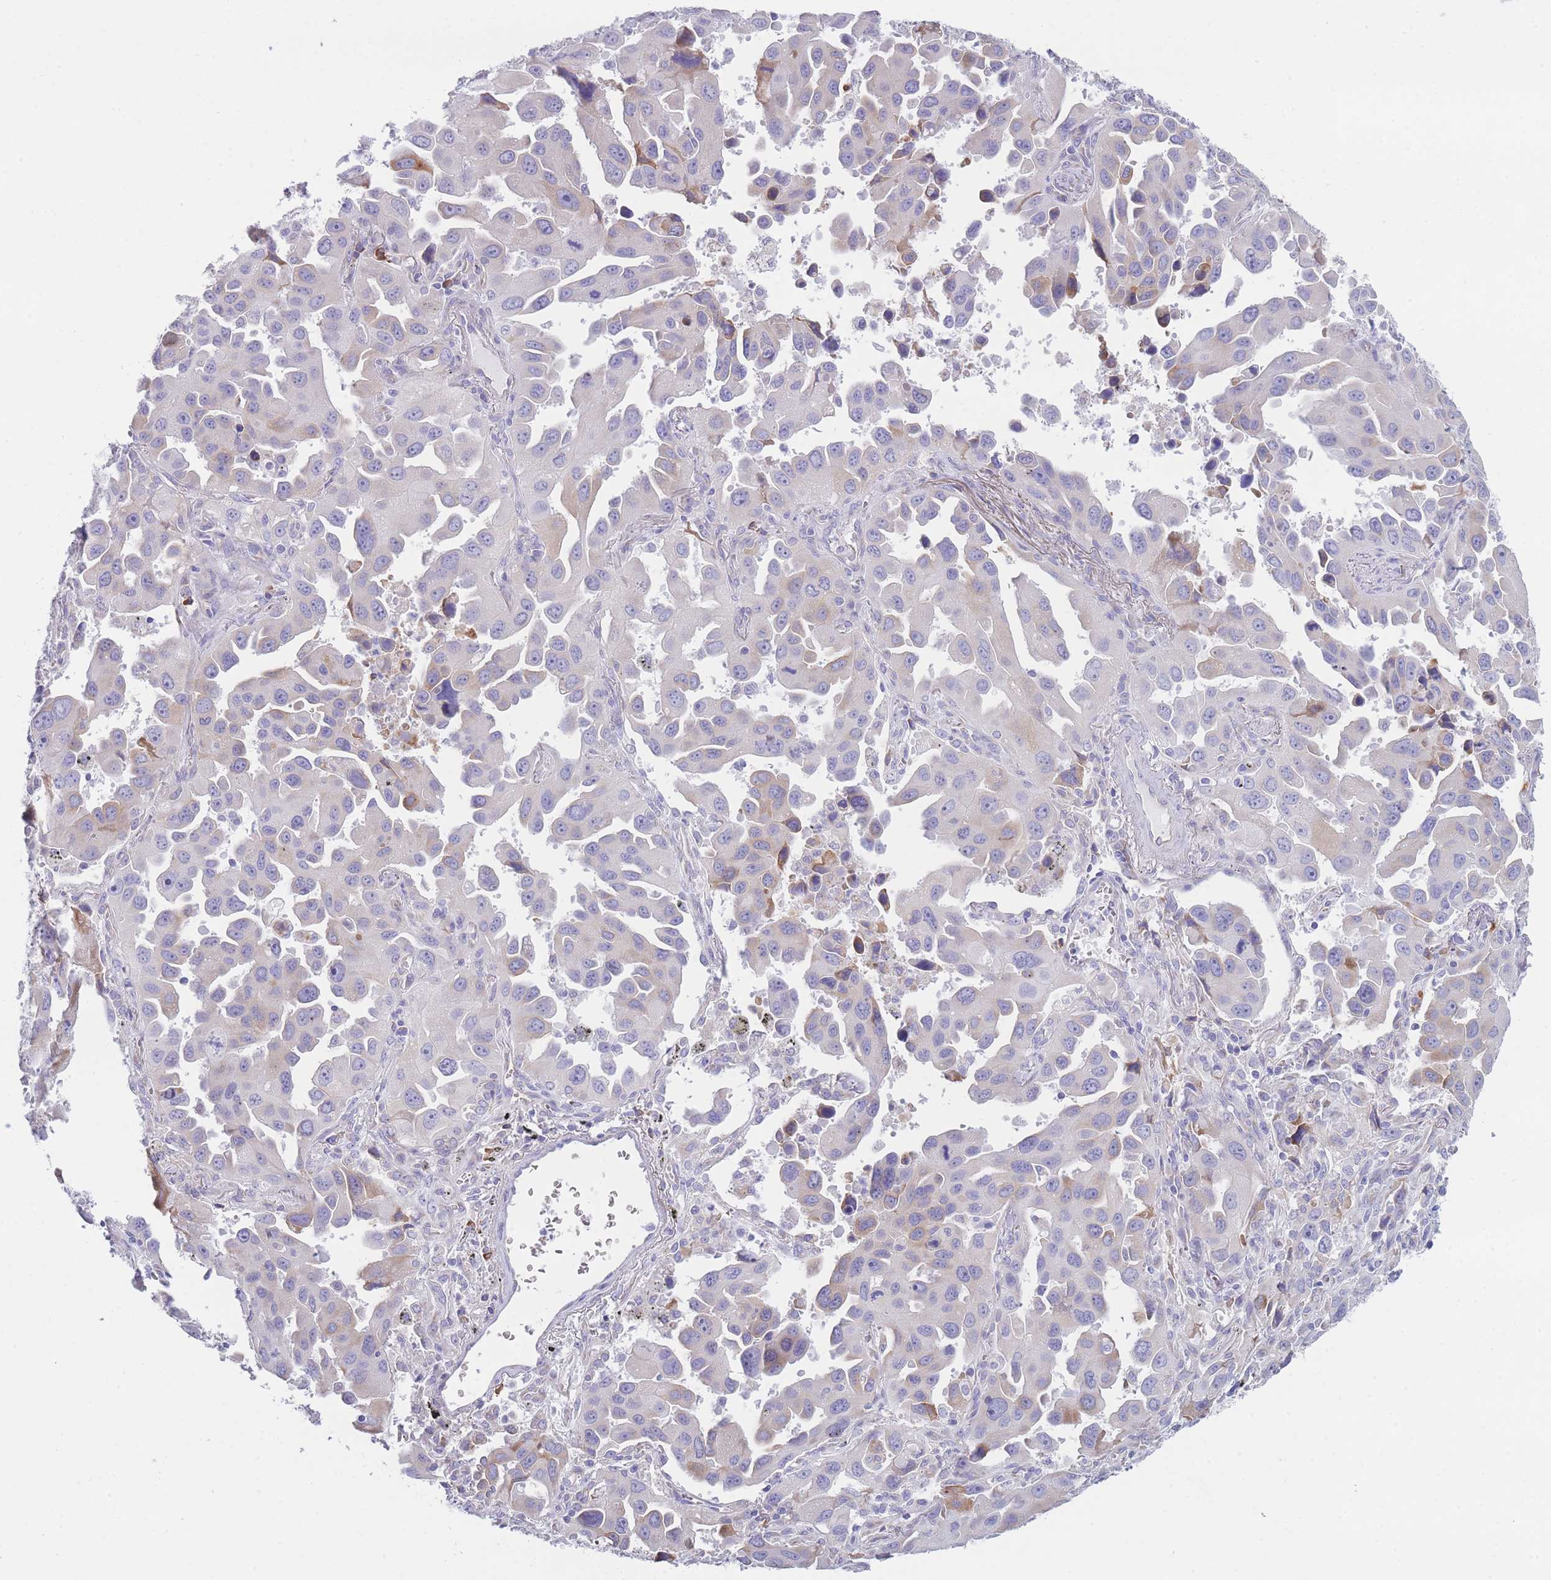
{"staining": {"intensity": "moderate", "quantity": "<25%", "location": "cytoplasmic/membranous"}, "tissue": "lung cancer", "cell_type": "Tumor cells", "image_type": "cancer", "snomed": [{"axis": "morphology", "description": "Adenocarcinoma, NOS"}, {"axis": "topography", "description": "Lung"}], "caption": "A high-resolution micrograph shows immunohistochemistry staining of lung cancer, which reveals moderate cytoplasmic/membranous expression in about <25% of tumor cells. (DAB = brown stain, brightfield microscopy at high magnification).", "gene": "XKR8", "patient": {"sex": "male", "age": 66}}